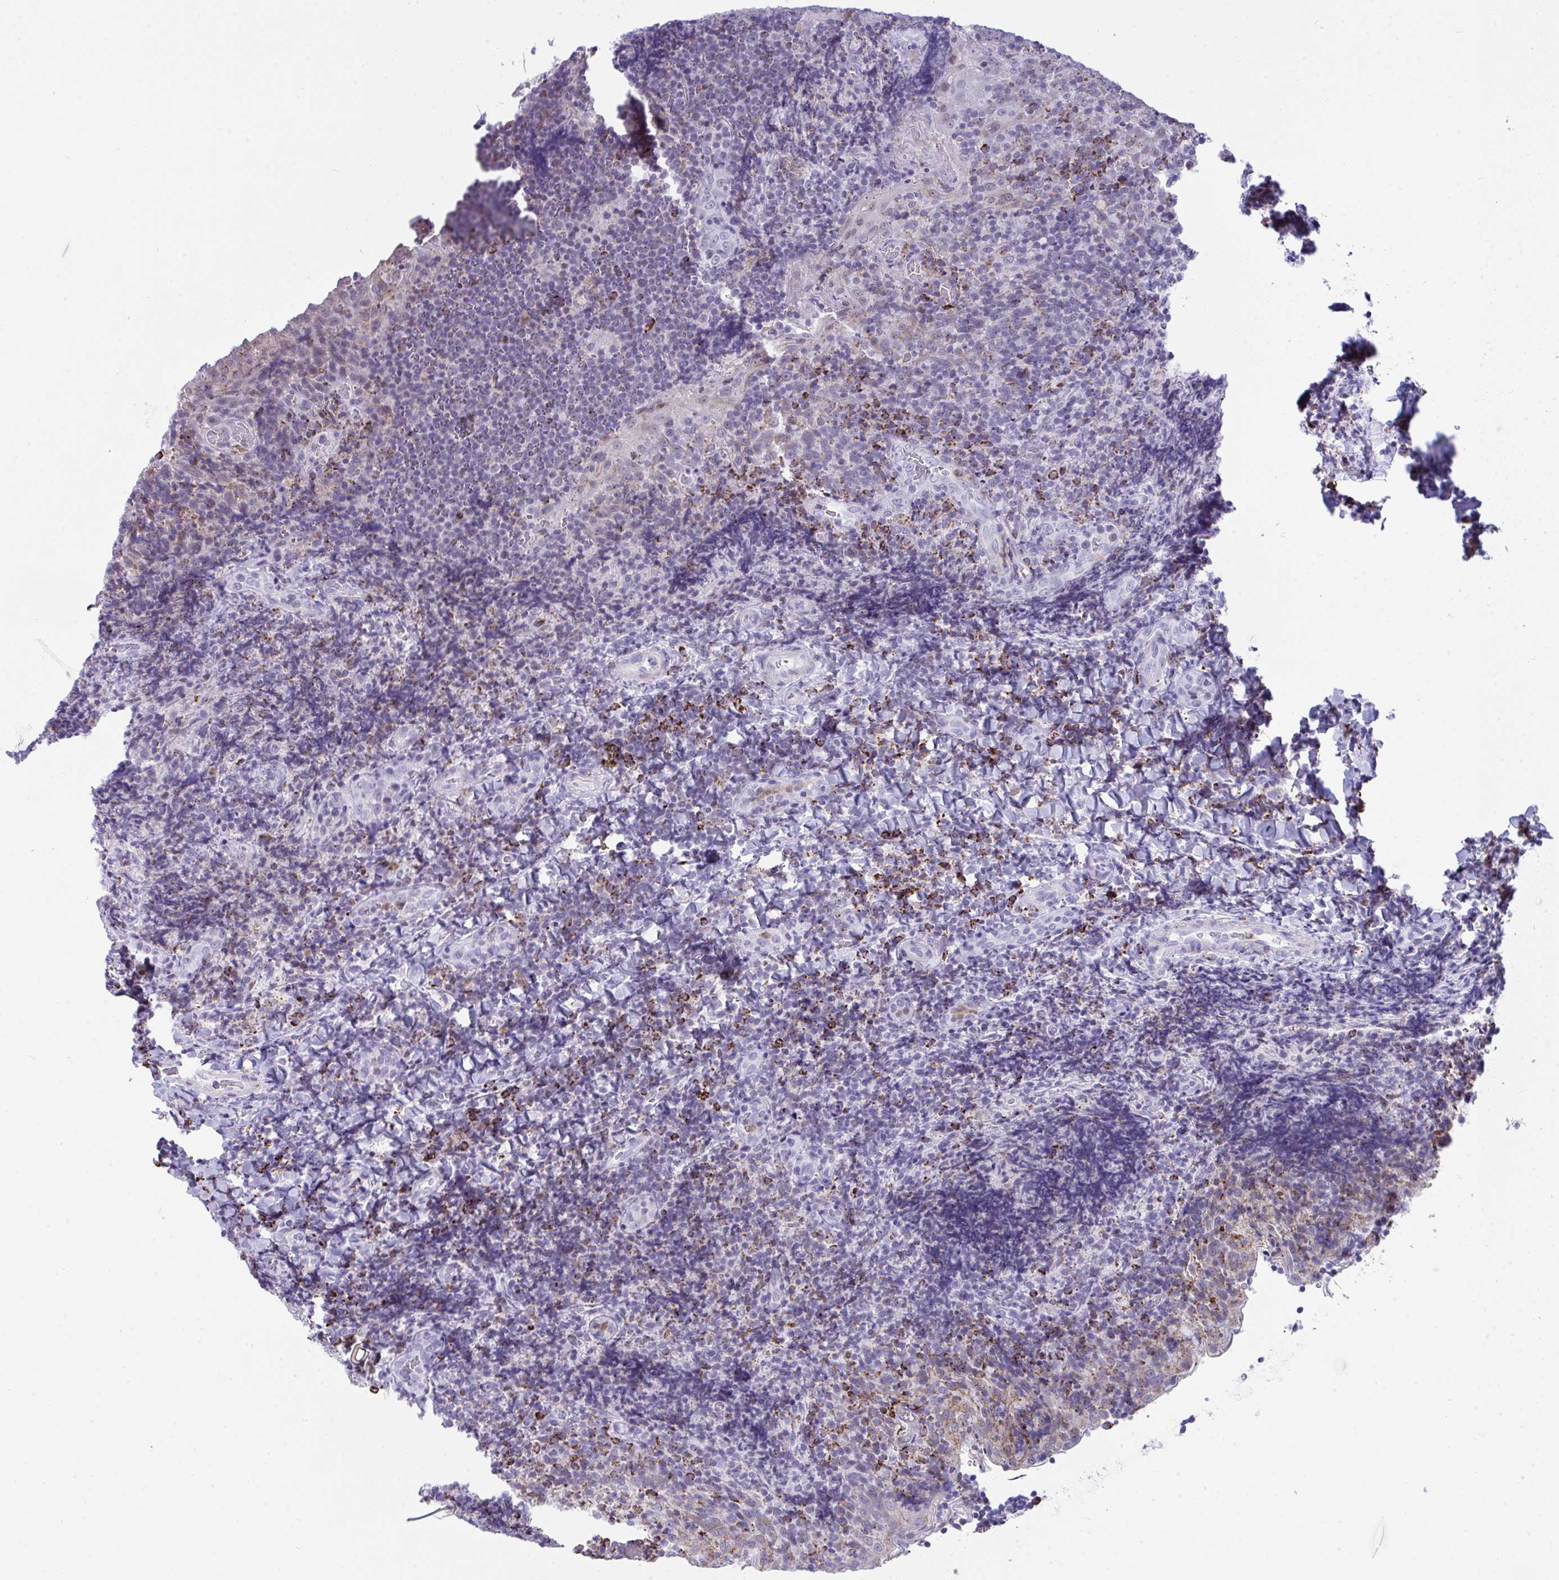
{"staining": {"intensity": "negative", "quantity": "none", "location": "none"}, "tissue": "tonsil", "cell_type": "Germinal center cells", "image_type": "normal", "snomed": [{"axis": "morphology", "description": "Normal tissue, NOS"}, {"axis": "topography", "description": "Tonsil"}], "caption": "IHC micrograph of unremarkable tonsil: human tonsil stained with DAB shows no significant protein staining in germinal center cells.", "gene": "PLA2G12B", "patient": {"sex": "male", "age": 17}}